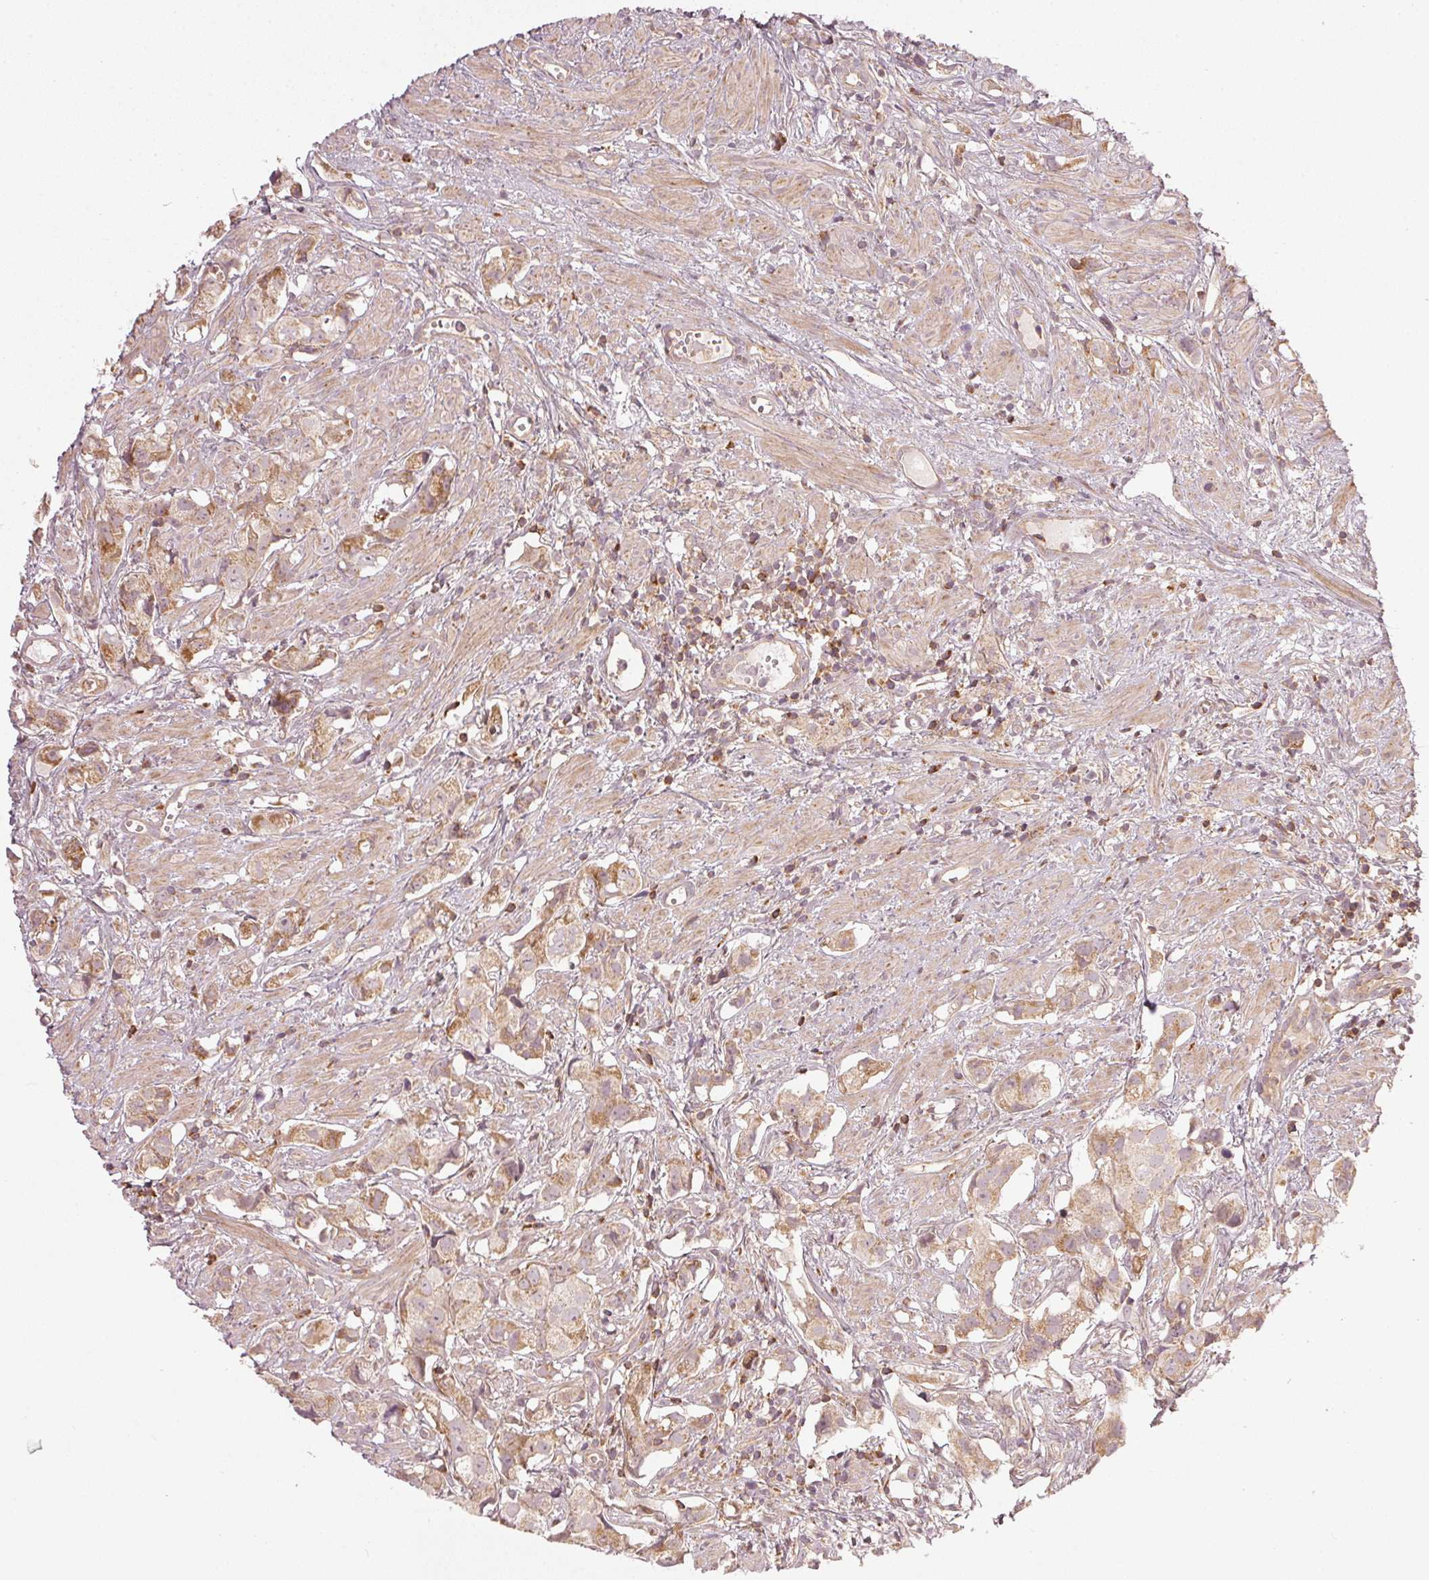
{"staining": {"intensity": "moderate", "quantity": ">75%", "location": "cytoplasmic/membranous"}, "tissue": "prostate cancer", "cell_type": "Tumor cells", "image_type": "cancer", "snomed": [{"axis": "morphology", "description": "Adenocarcinoma, High grade"}, {"axis": "topography", "description": "Prostate"}], "caption": "IHC micrograph of neoplastic tissue: adenocarcinoma (high-grade) (prostate) stained using immunohistochemistry (IHC) shows medium levels of moderate protein expression localized specifically in the cytoplasmic/membranous of tumor cells, appearing as a cytoplasmic/membranous brown color.", "gene": "NADK2", "patient": {"sex": "male", "age": 58}}